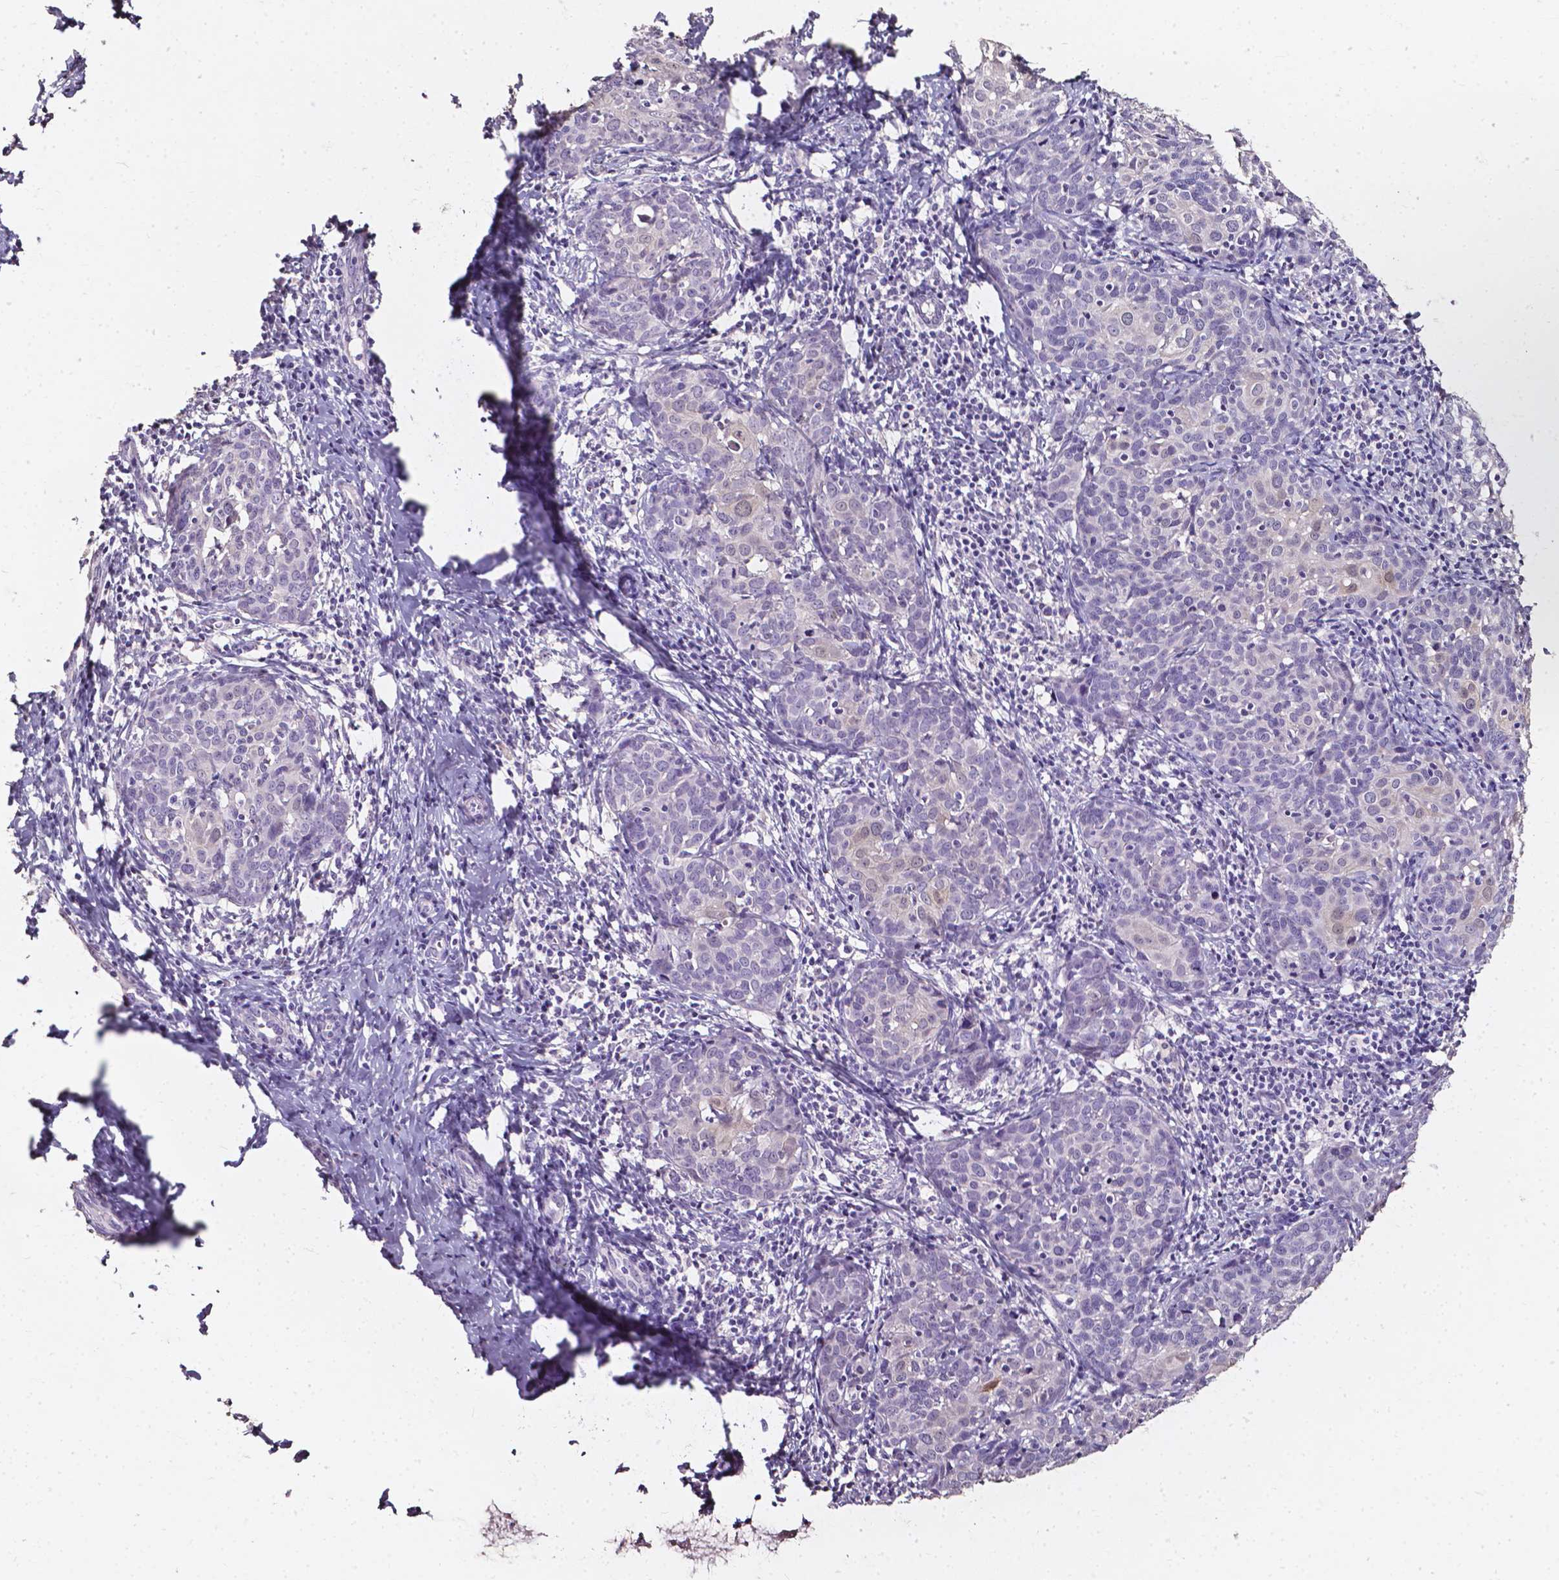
{"staining": {"intensity": "negative", "quantity": "none", "location": "none"}, "tissue": "cervical cancer", "cell_type": "Tumor cells", "image_type": "cancer", "snomed": [{"axis": "morphology", "description": "Squamous cell carcinoma, NOS"}, {"axis": "topography", "description": "Cervix"}], "caption": "Histopathology image shows no significant protein expression in tumor cells of squamous cell carcinoma (cervical).", "gene": "AKR1B10", "patient": {"sex": "female", "age": 62}}